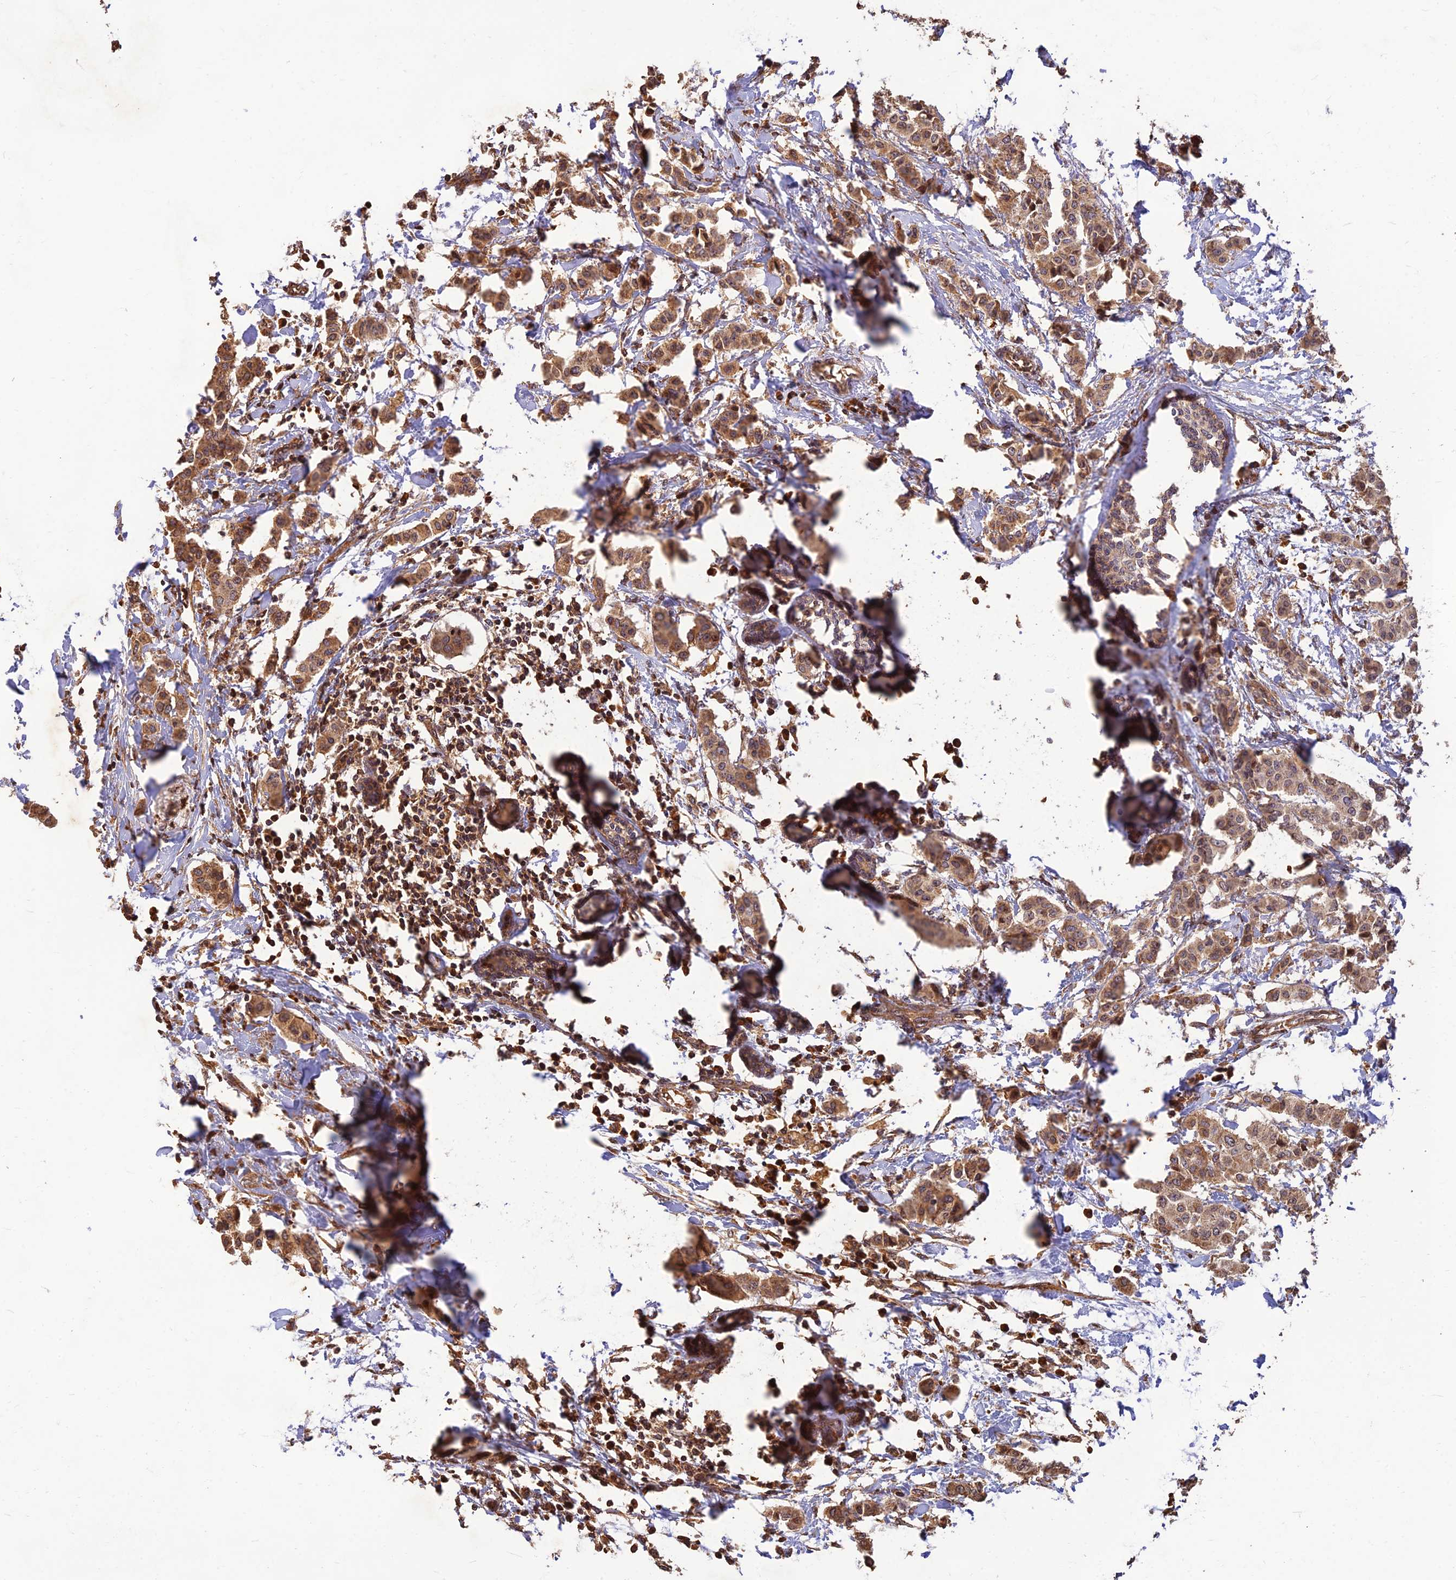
{"staining": {"intensity": "moderate", "quantity": ">75%", "location": "cytoplasmic/membranous,nuclear"}, "tissue": "breast cancer", "cell_type": "Tumor cells", "image_type": "cancer", "snomed": [{"axis": "morphology", "description": "Duct carcinoma"}, {"axis": "topography", "description": "Breast"}], "caption": "Protein staining reveals moderate cytoplasmic/membranous and nuclear staining in approximately >75% of tumor cells in breast cancer.", "gene": "CORO1C", "patient": {"sex": "female", "age": 40}}